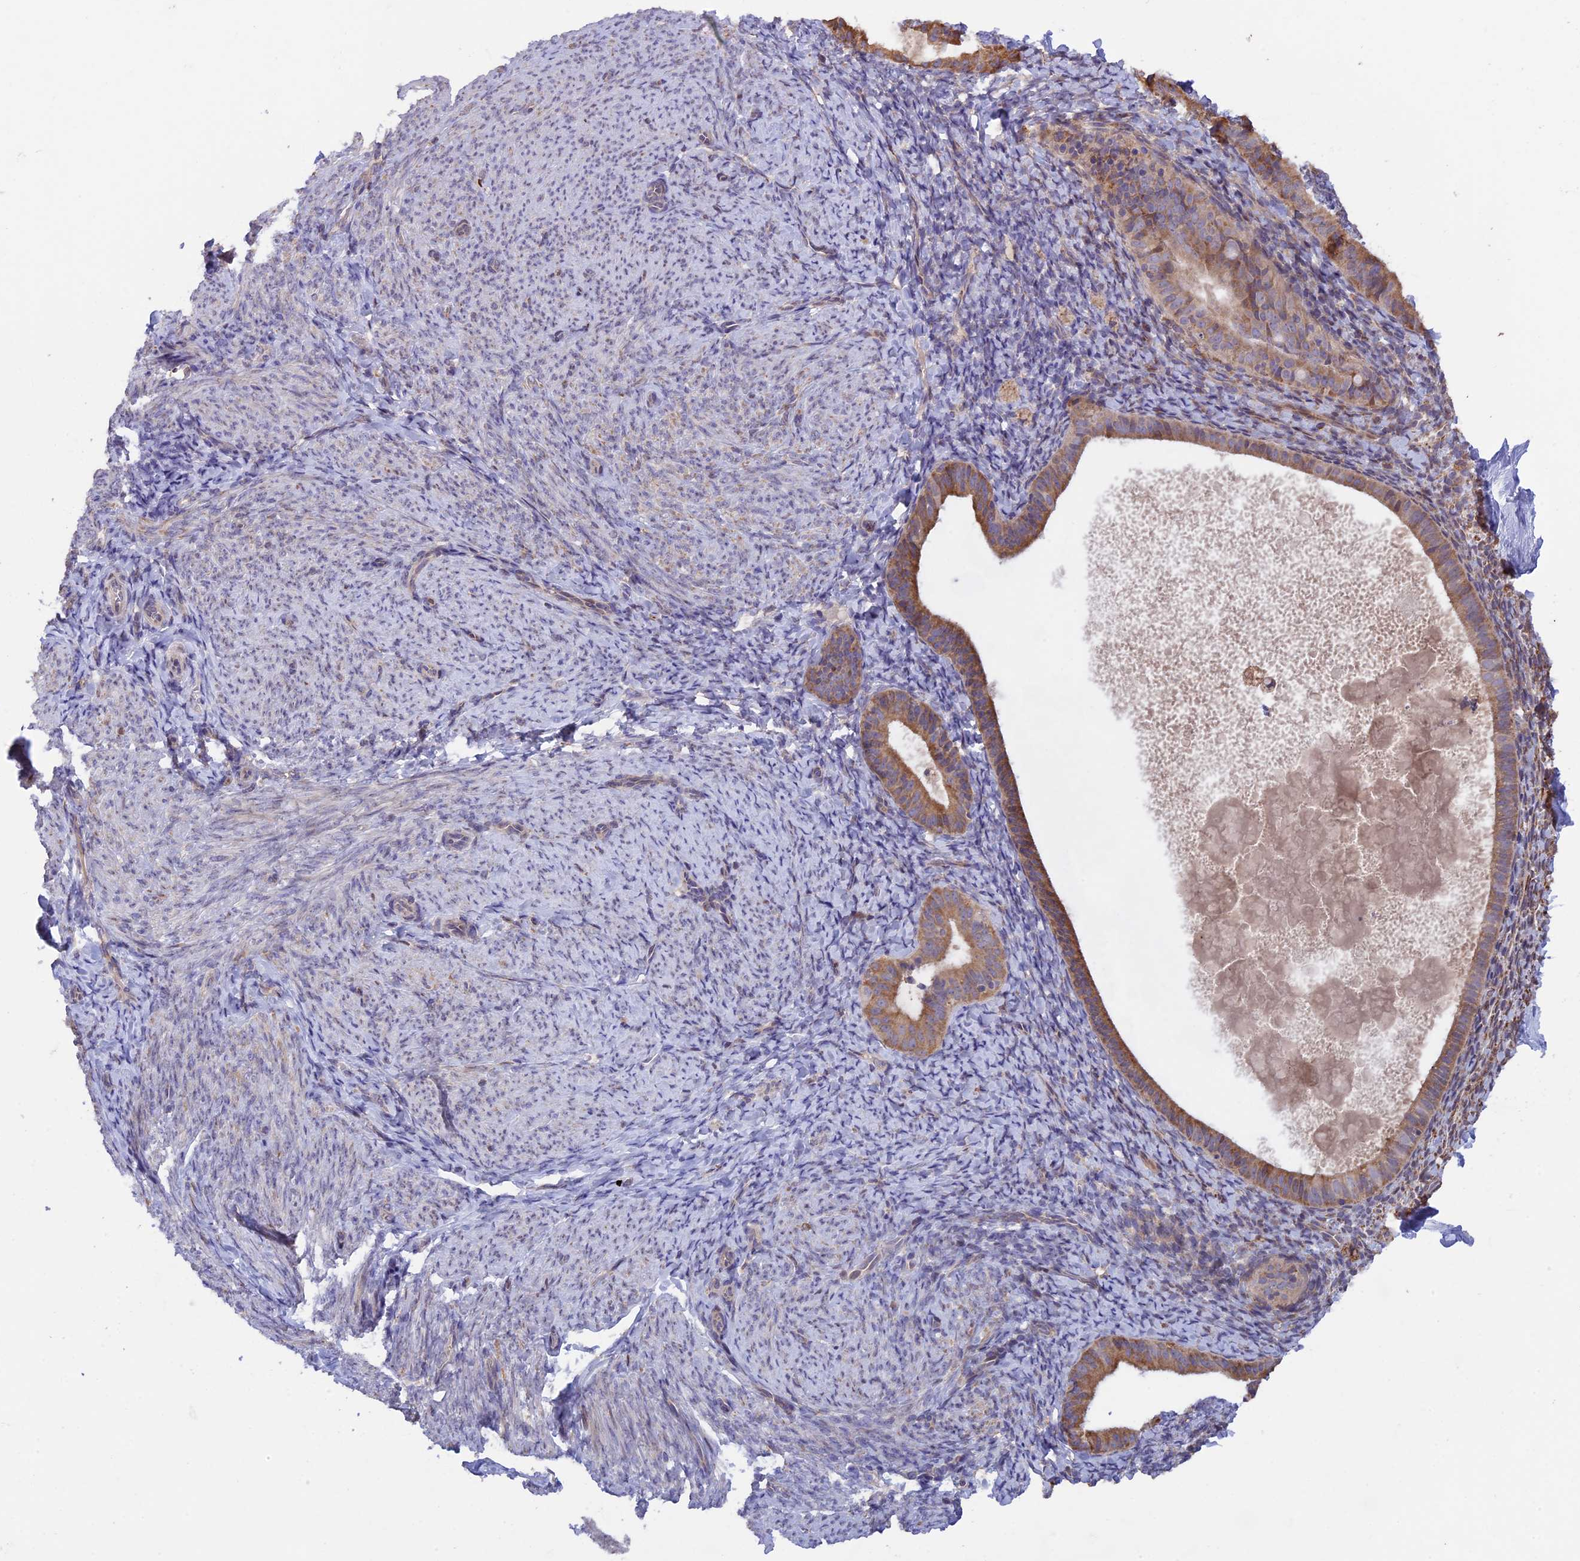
{"staining": {"intensity": "negative", "quantity": "none", "location": "none"}, "tissue": "endometrium", "cell_type": "Cells in endometrial stroma", "image_type": "normal", "snomed": [{"axis": "morphology", "description": "Normal tissue, NOS"}, {"axis": "topography", "description": "Endometrium"}], "caption": "The histopathology image exhibits no significant expression in cells in endometrial stroma of endometrium. (Immunohistochemistry, brightfield microscopy, high magnification).", "gene": "DMRTA2", "patient": {"sex": "female", "age": 65}}